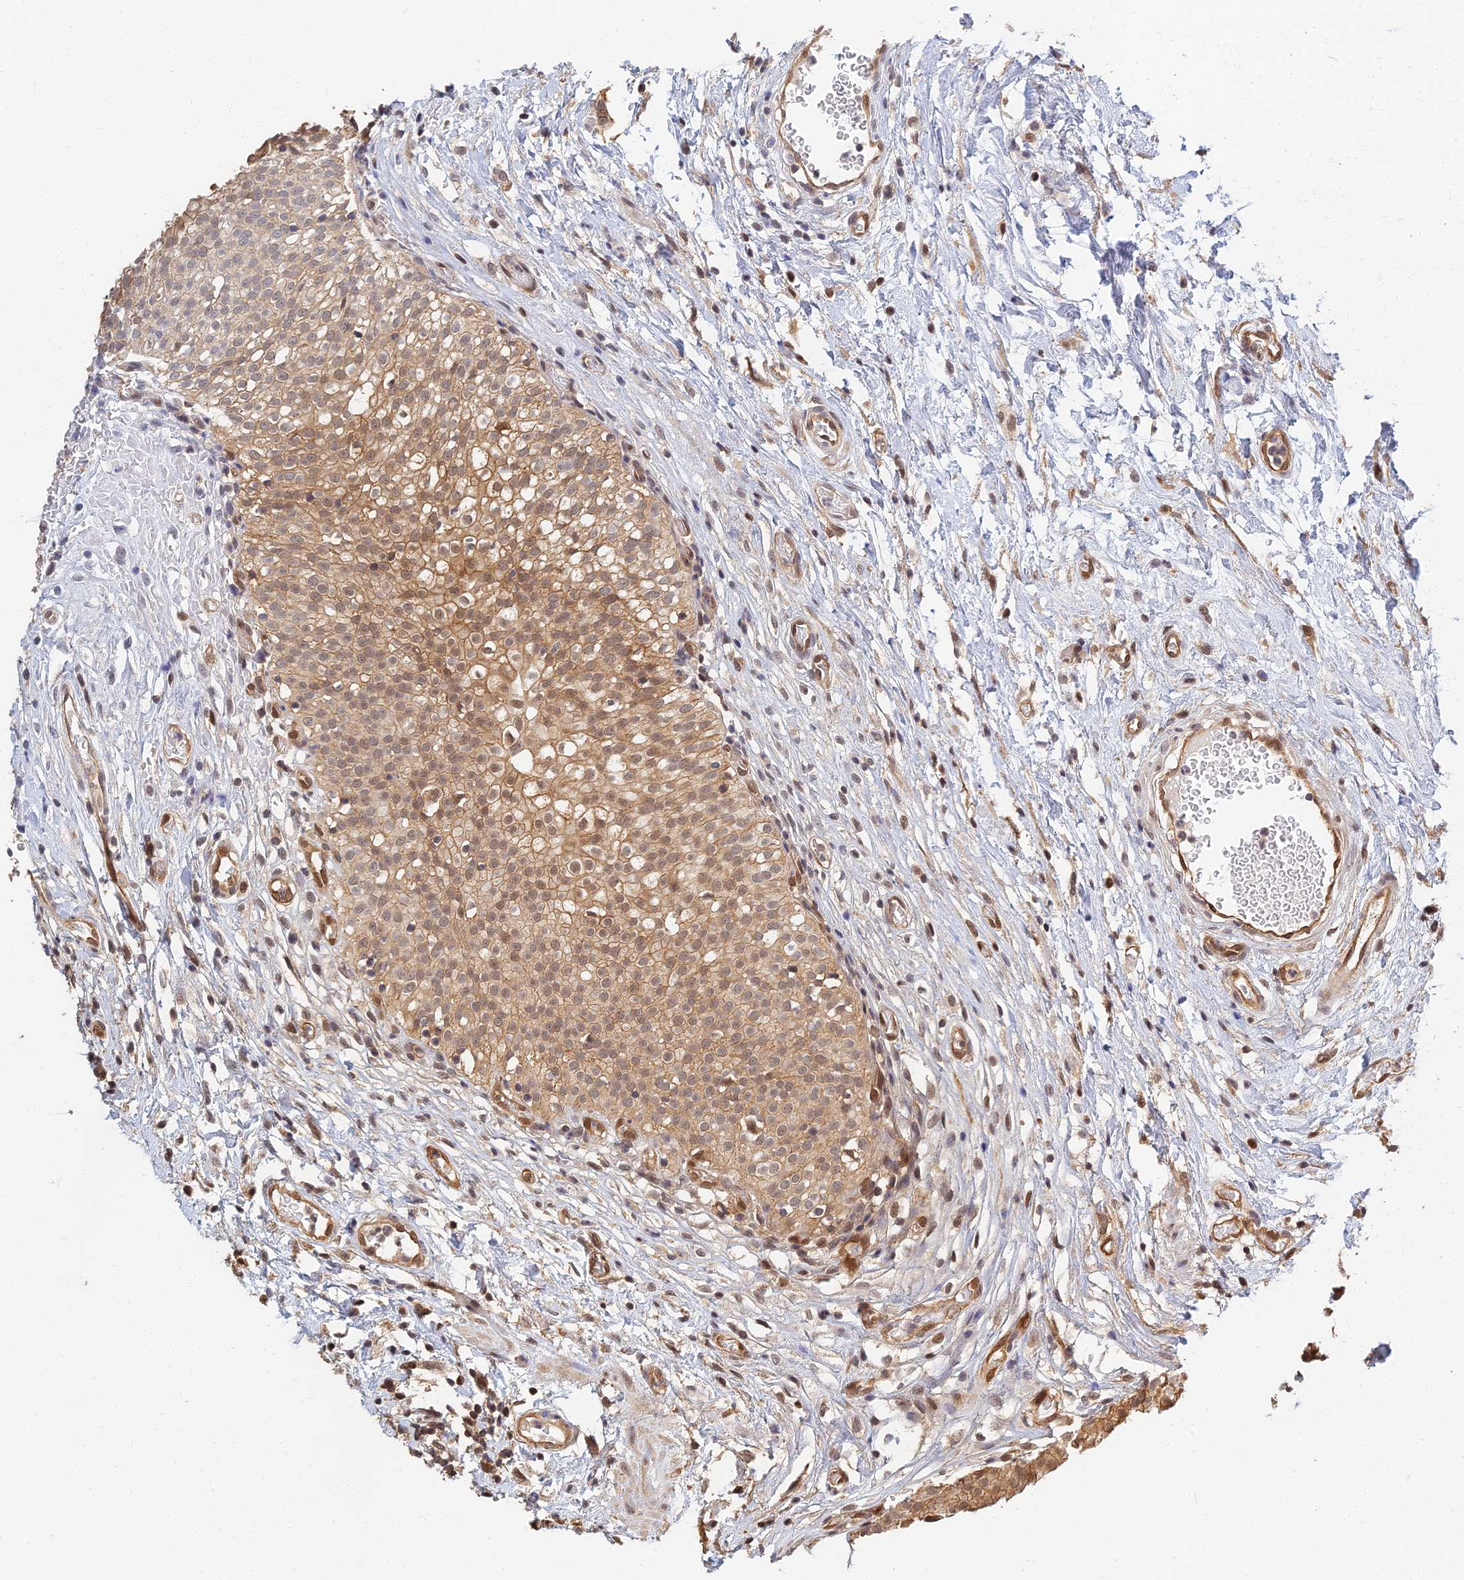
{"staining": {"intensity": "strong", "quantity": ">75%", "location": "cytoplasmic/membranous,nuclear"}, "tissue": "urinary bladder", "cell_type": "Urothelial cells", "image_type": "normal", "snomed": [{"axis": "morphology", "description": "Normal tissue, NOS"}, {"axis": "topography", "description": "Urinary bladder"}], "caption": "About >75% of urothelial cells in normal human urinary bladder show strong cytoplasmic/membranous,nuclear protein expression as visualized by brown immunohistochemical staining.", "gene": "LRRN3", "patient": {"sex": "male", "age": 55}}